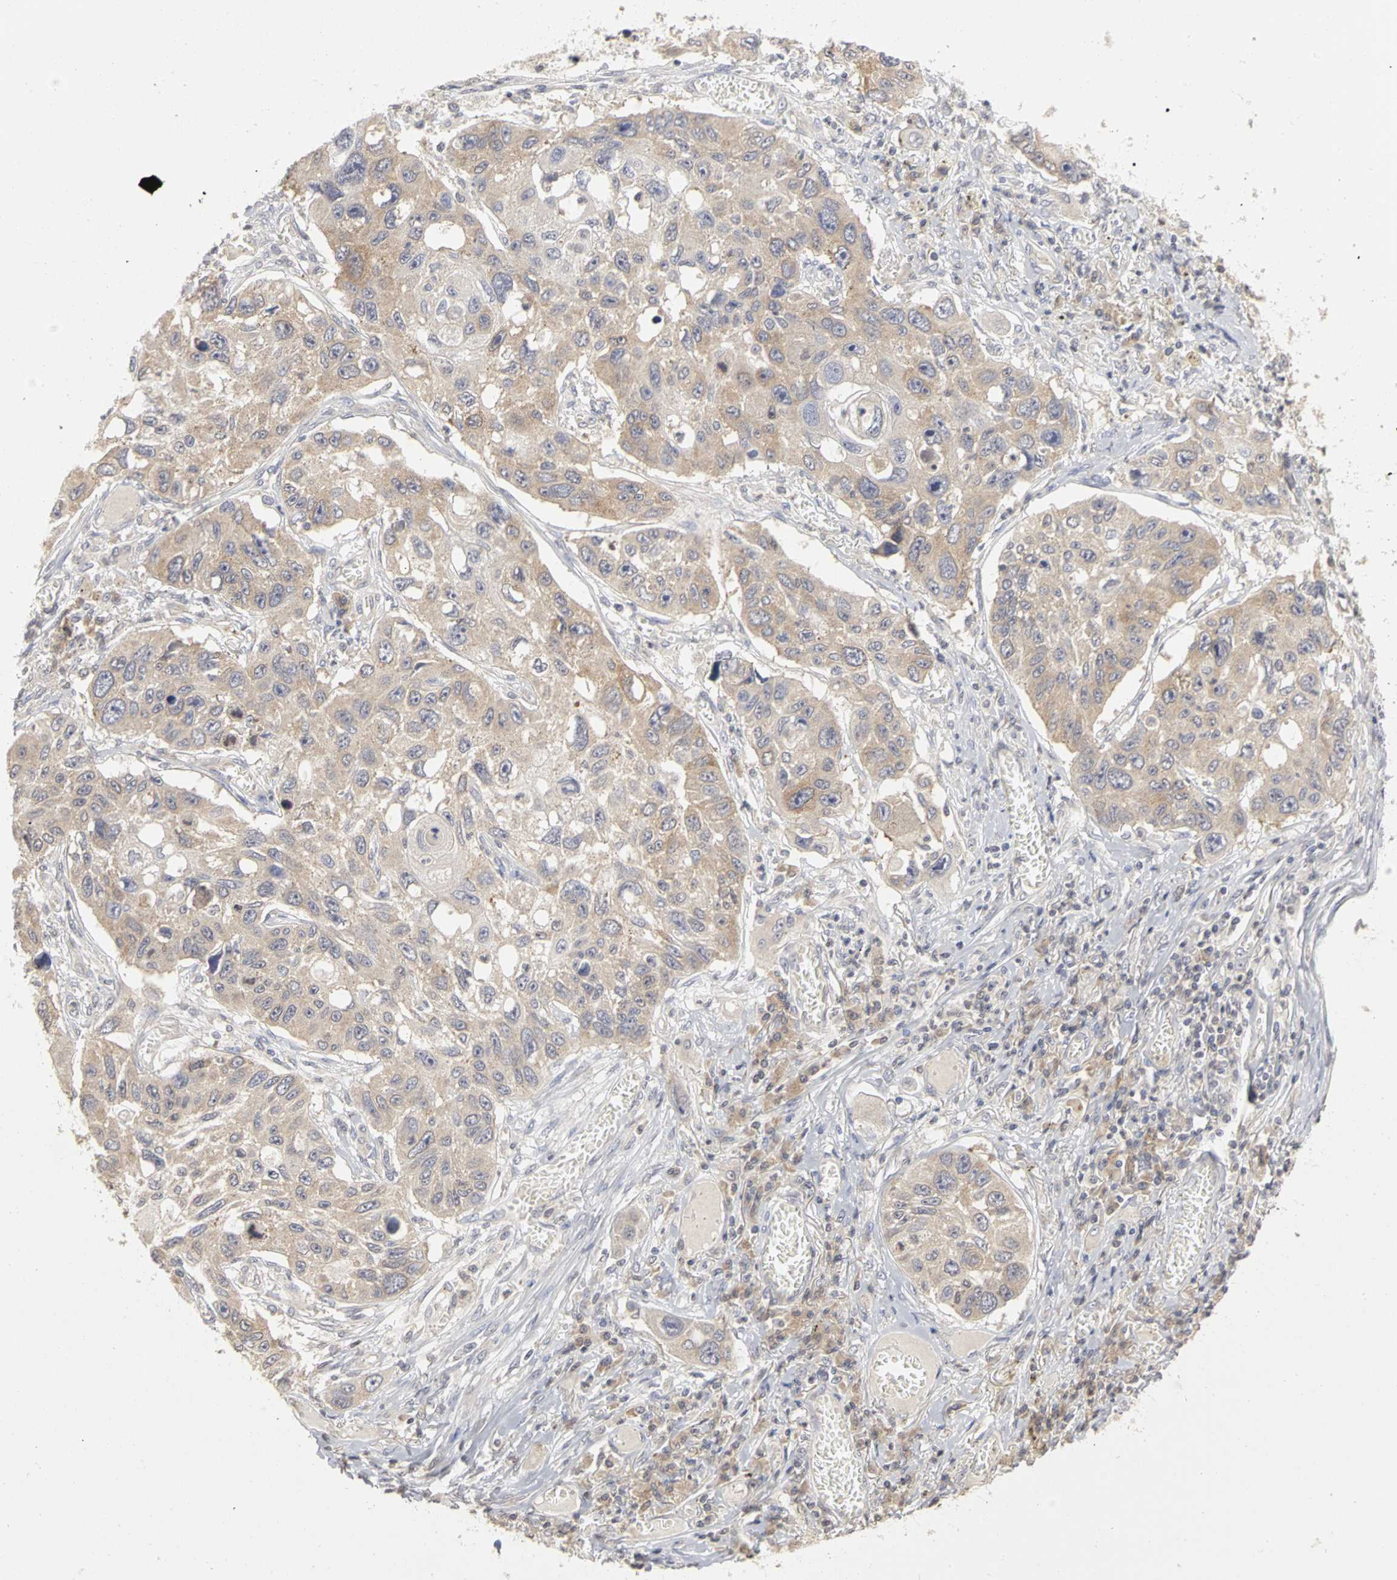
{"staining": {"intensity": "weak", "quantity": ">75%", "location": "cytoplasmic/membranous"}, "tissue": "lung cancer", "cell_type": "Tumor cells", "image_type": "cancer", "snomed": [{"axis": "morphology", "description": "Squamous cell carcinoma, NOS"}, {"axis": "topography", "description": "Lung"}], "caption": "A photomicrograph of human lung cancer (squamous cell carcinoma) stained for a protein shows weak cytoplasmic/membranous brown staining in tumor cells. (DAB (3,3'-diaminobenzidine) = brown stain, brightfield microscopy at high magnification).", "gene": "IRAK1", "patient": {"sex": "male", "age": 71}}